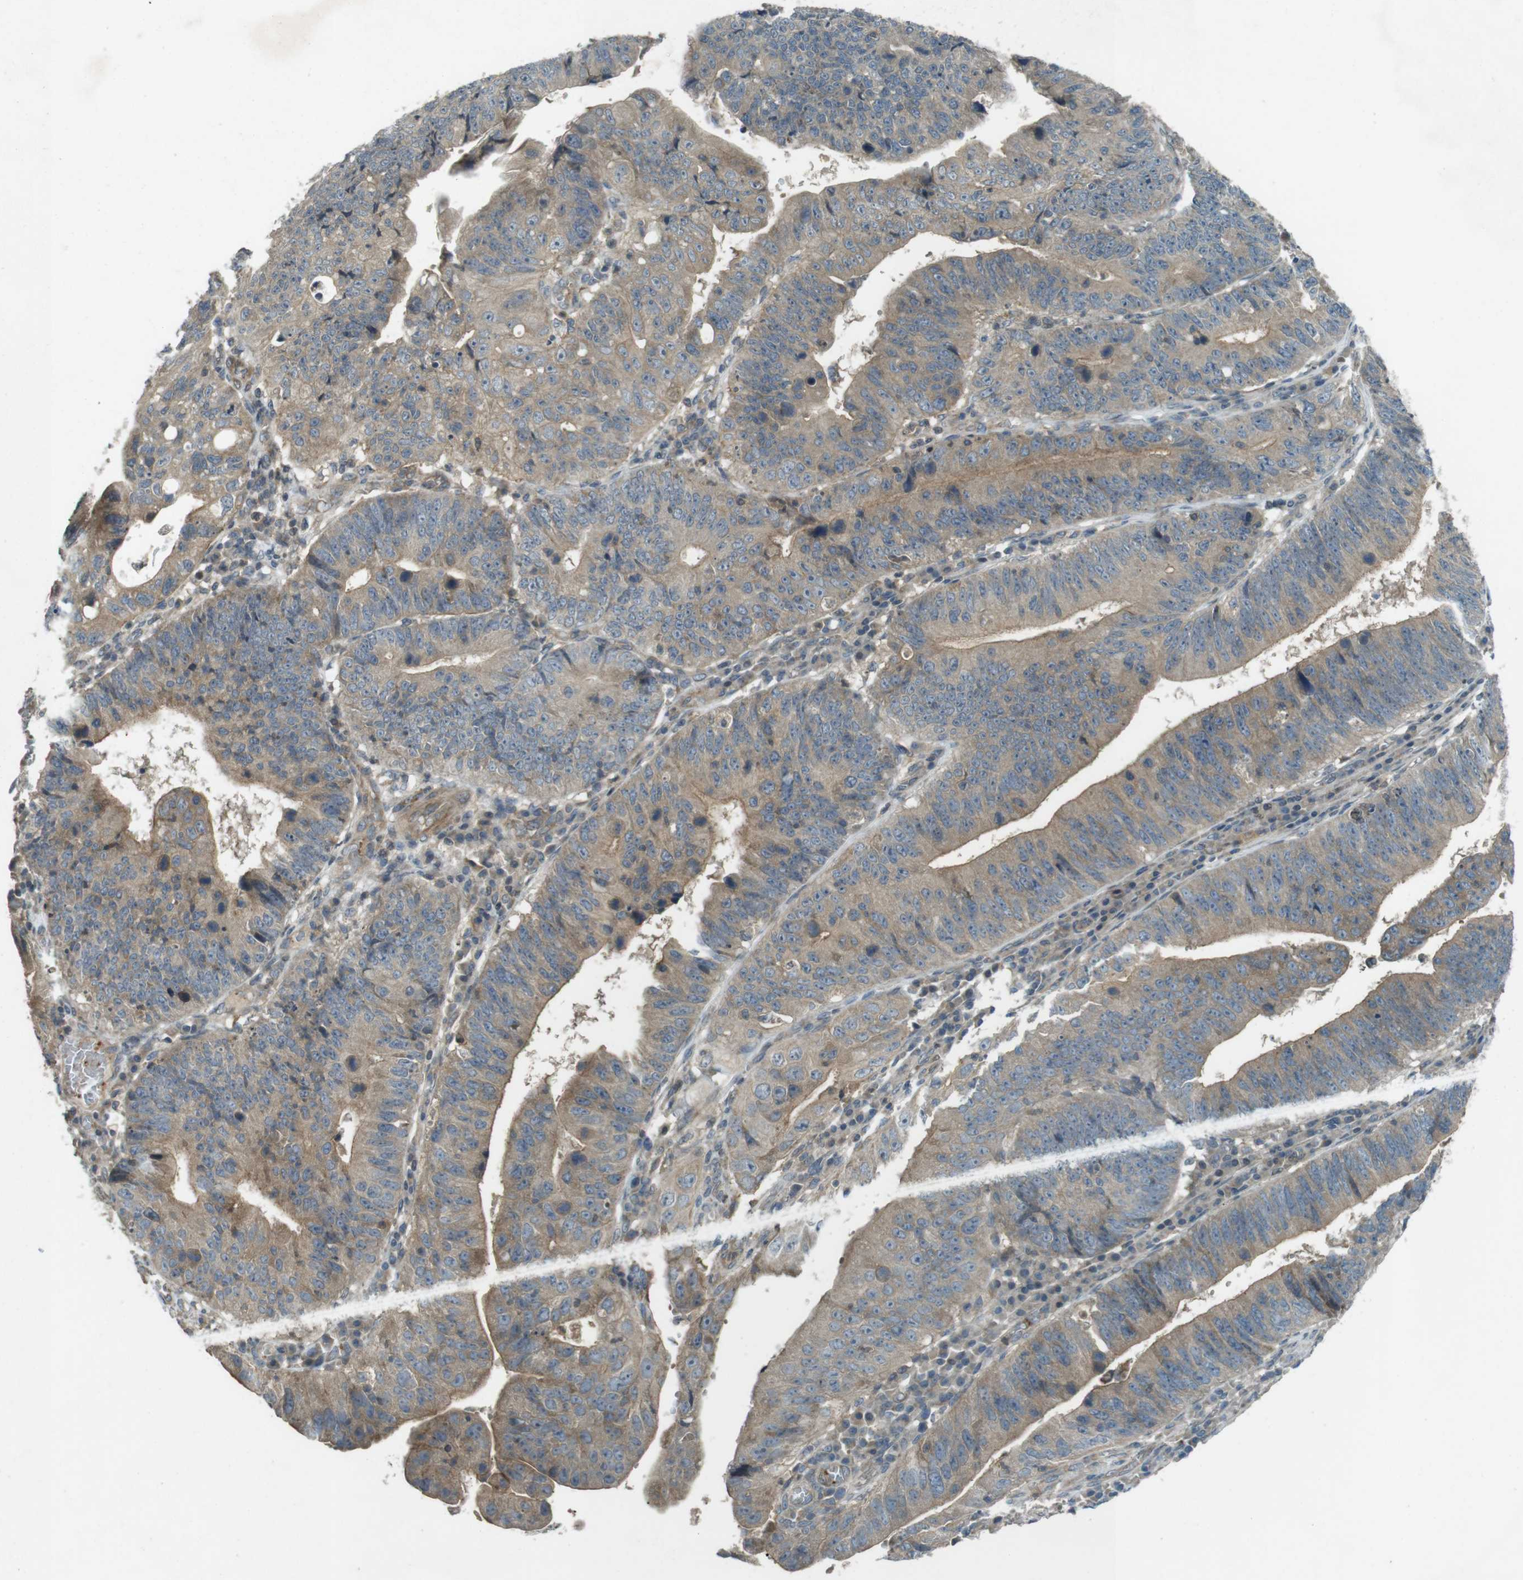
{"staining": {"intensity": "weak", "quantity": ">75%", "location": "cytoplasmic/membranous"}, "tissue": "stomach cancer", "cell_type": "Tumor cells", "image_type": "cancer", "snomed": [{"axis": "morphology", "description": "Adenocarcinoma, NOS"}, {"axis": "topography", "description": "Stomach"}], "caption": "IHC staining of stomach cancer (adenocarcinoma), which exhibits low levels of weak cytoplasmic/membranous staining in about >75% of tumor cells indicating weak cytoplasmic/membranous protein expression. The staining was performed using DAB (3,3'-diaminobenzidine) (brown) for protein detection and nuclei were counterstained in hematoxylin (blue).", "gene": "ZYX", "patient": {"sex": "male", "age": 59}}